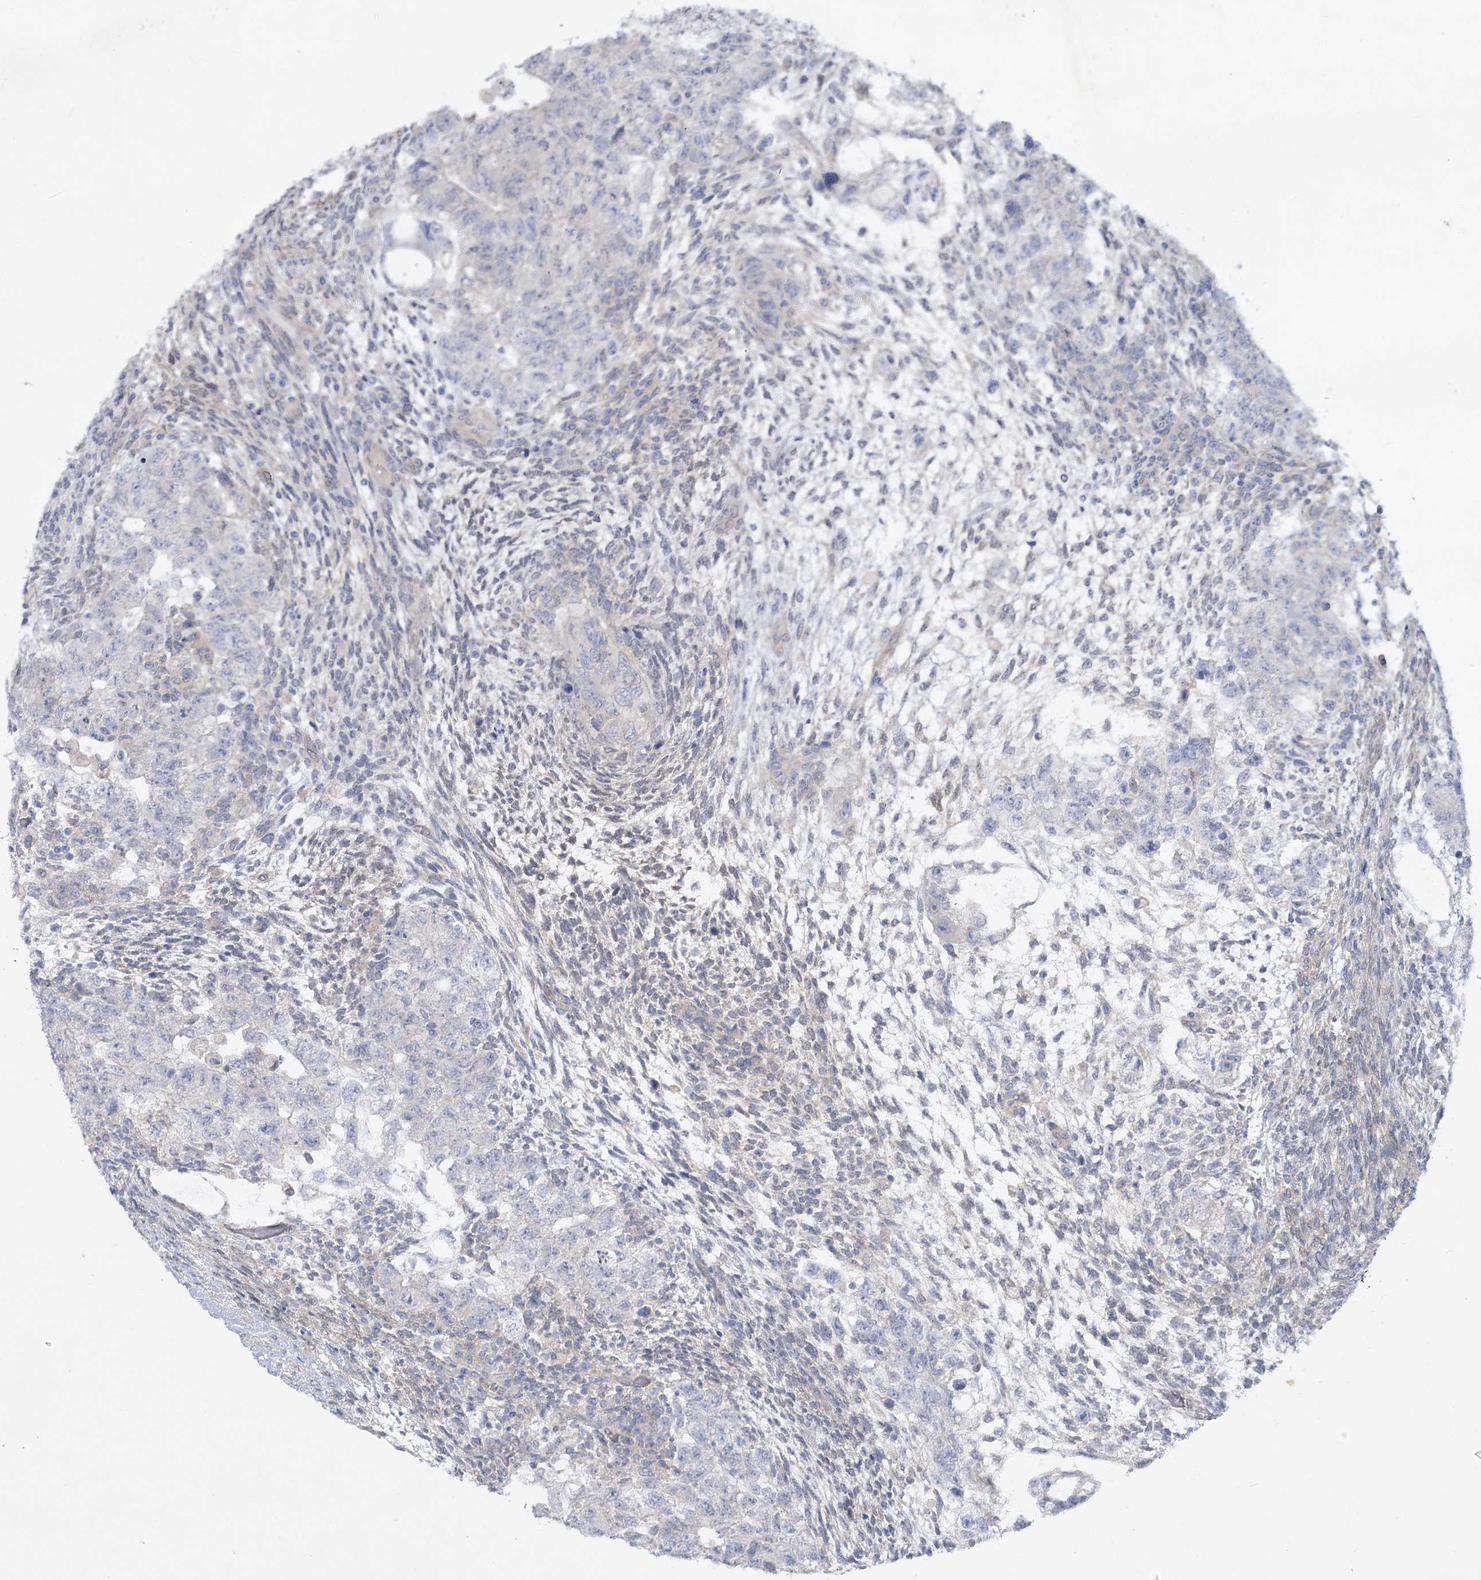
{"staining": {"intensity": "negative", "quantity": "none", "location": "none"}, "tissue": "testis cancer", "cell_type": "Tumor cells", "image_type": "cancer", "snomed": [{"axis": "morphology", "description": "Normal tissue, NOS"}, {"axis": "morphology", "description": "Carcinoma, Embryonal, NOS"}, {"axis": "topography", "description": "Testis"}], "caption": "The histopathology image exhibits no staining of tumor cells in testis embryonal carcinoma.", "gene": "AAMDC", "patient": {"sex": "male", "age": 36}}